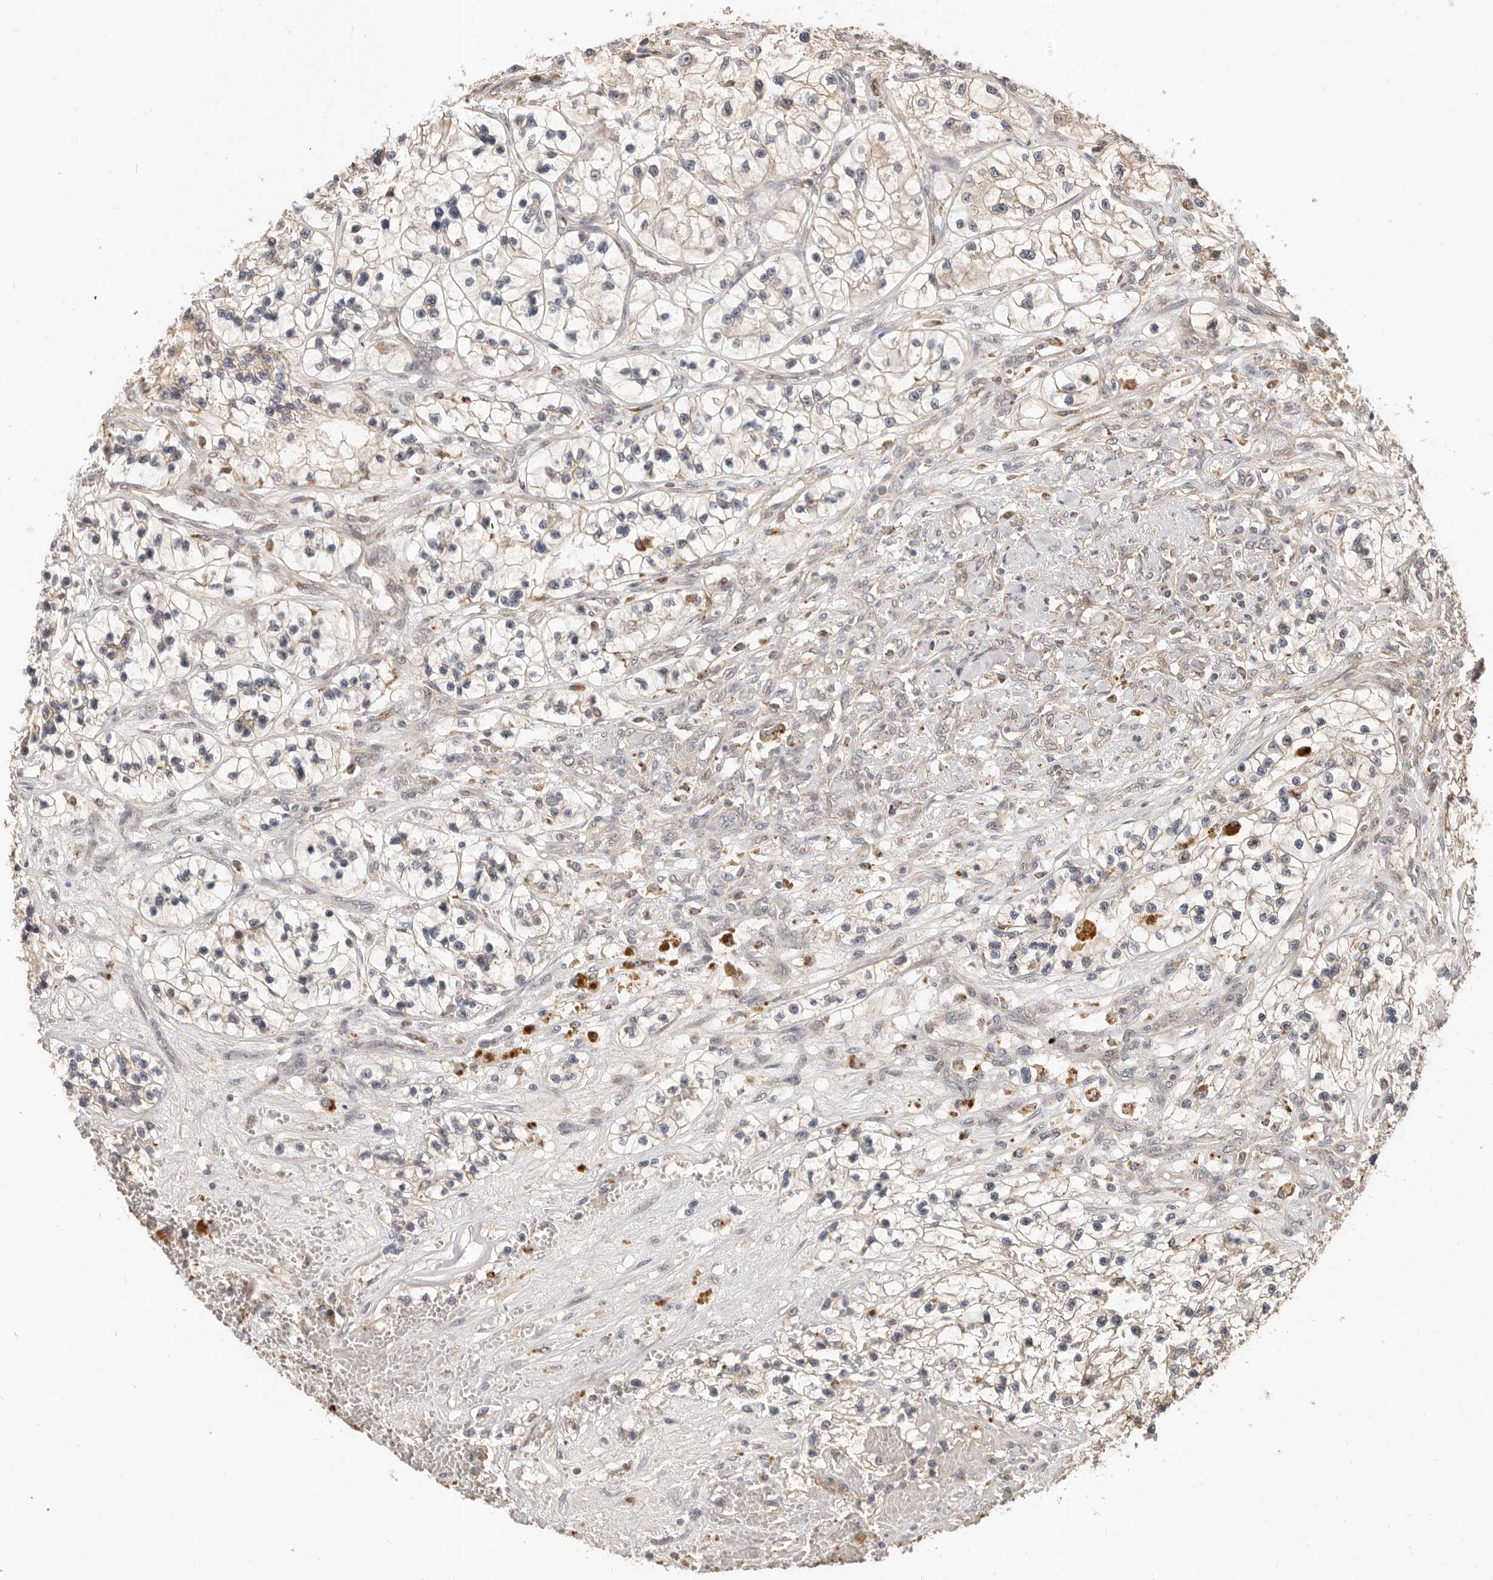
{"staining": {"intensity": "weak", "quantity": "25%-75%", "location": "cytoplasmic/membranous"}, "tissue": "renal cancer", "cell_type": "Tumor cells", "image_type": "cancer", "snomed": [{"axis": "morphology", "description": "Adenocarcinoma, NOS"}, {"axis": "topography", "description": "Kidney"}], "caption": "Weak cytoplasmic/membranous protein positivity is seen in about 25%-75% of tumor cells in renal cancer.", "gene": "ZRANB1", "patient": {"sex": "female", "age": 57}}